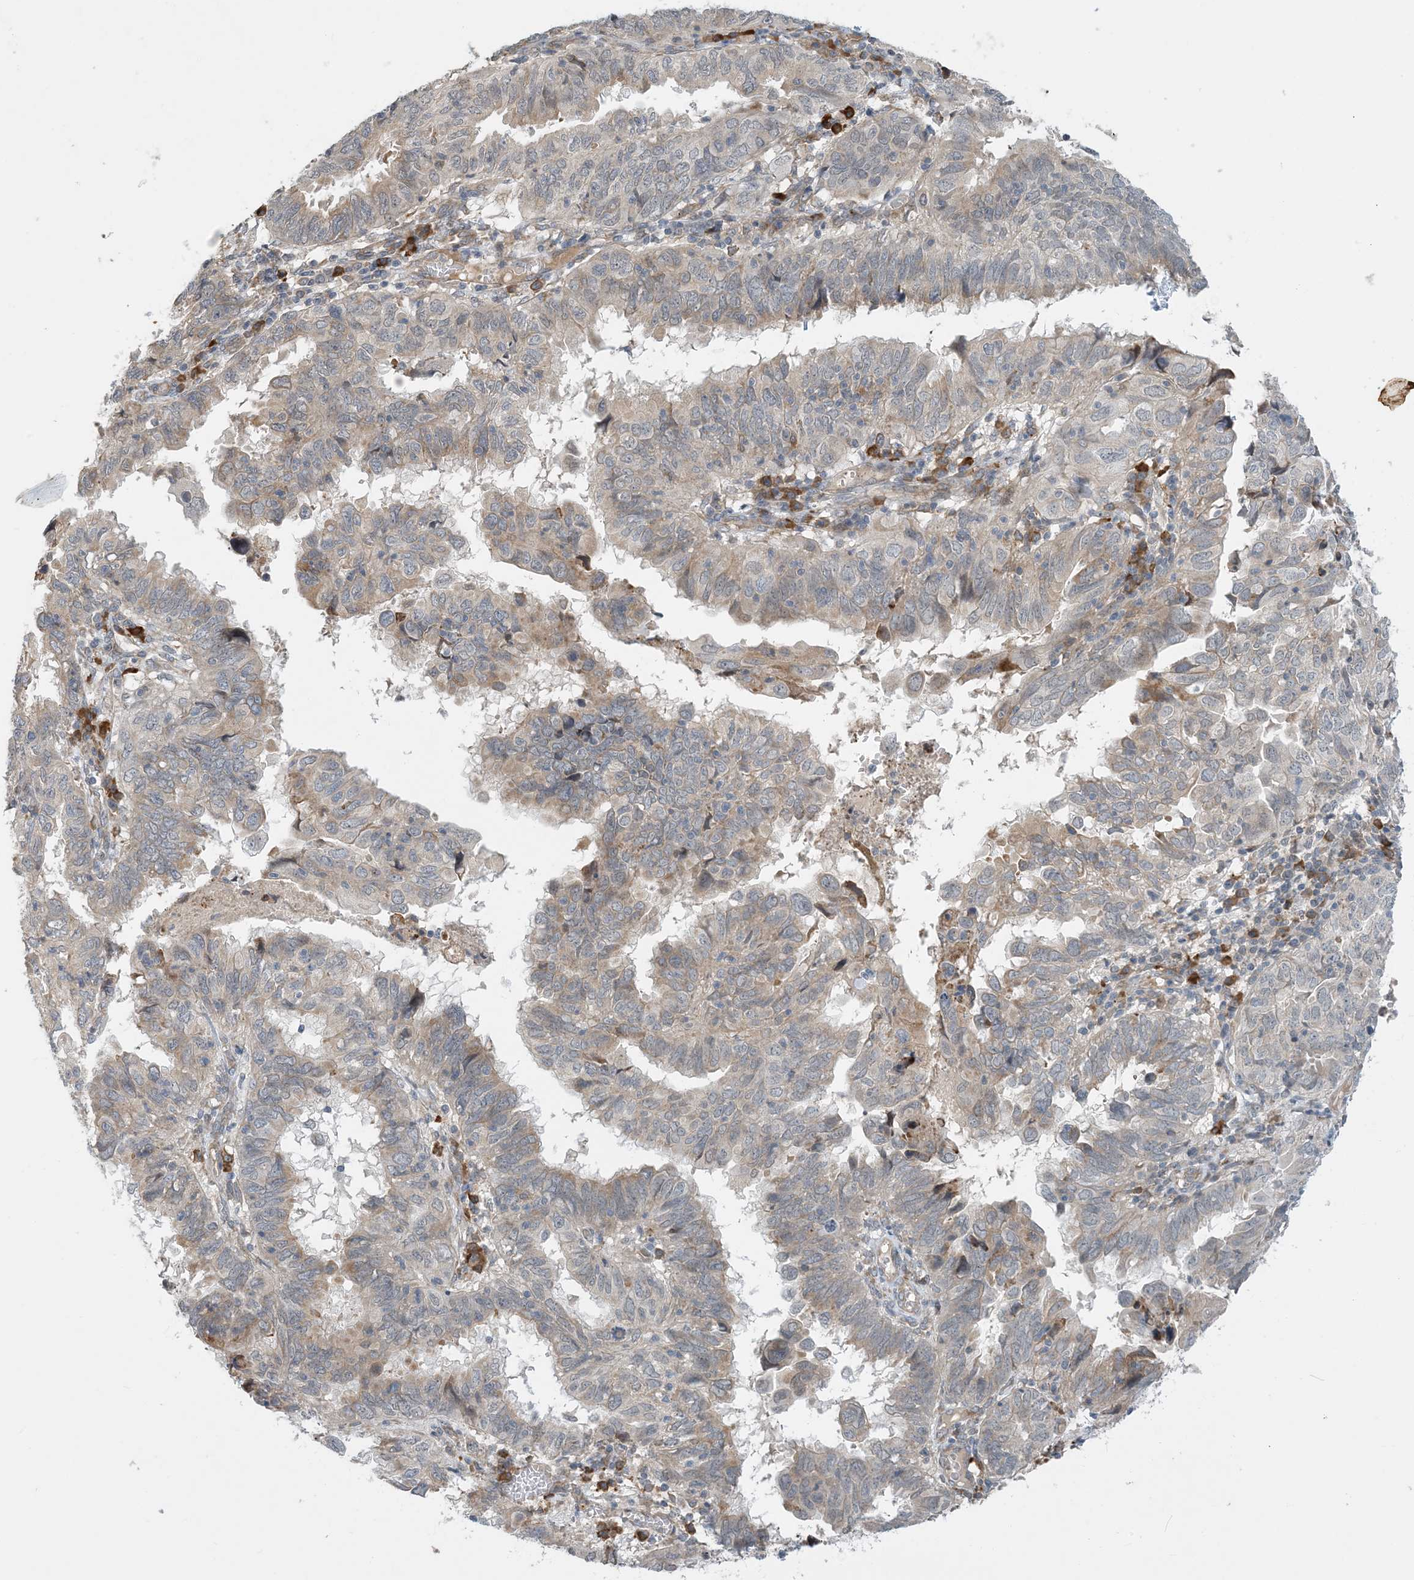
{"staining": {"intensity": "weak", "quantity": "<25%", "location": "cytoplasmic/membranous"}, "tissue": "endometrial cancer", "cell_type": "Tumor cells", "image_type": "cancer", "snomed": [{"axis": "morphology", "description": "Adenocarcinoma, NOS"}, {"axis": "topography", "description": "Uterus"}], "caption": "Tumor cells are negative for brown protein staining in endometrial cancer.", "gene": "PHOSPHO2", "patient": {"sex": "female", "age": 77}}